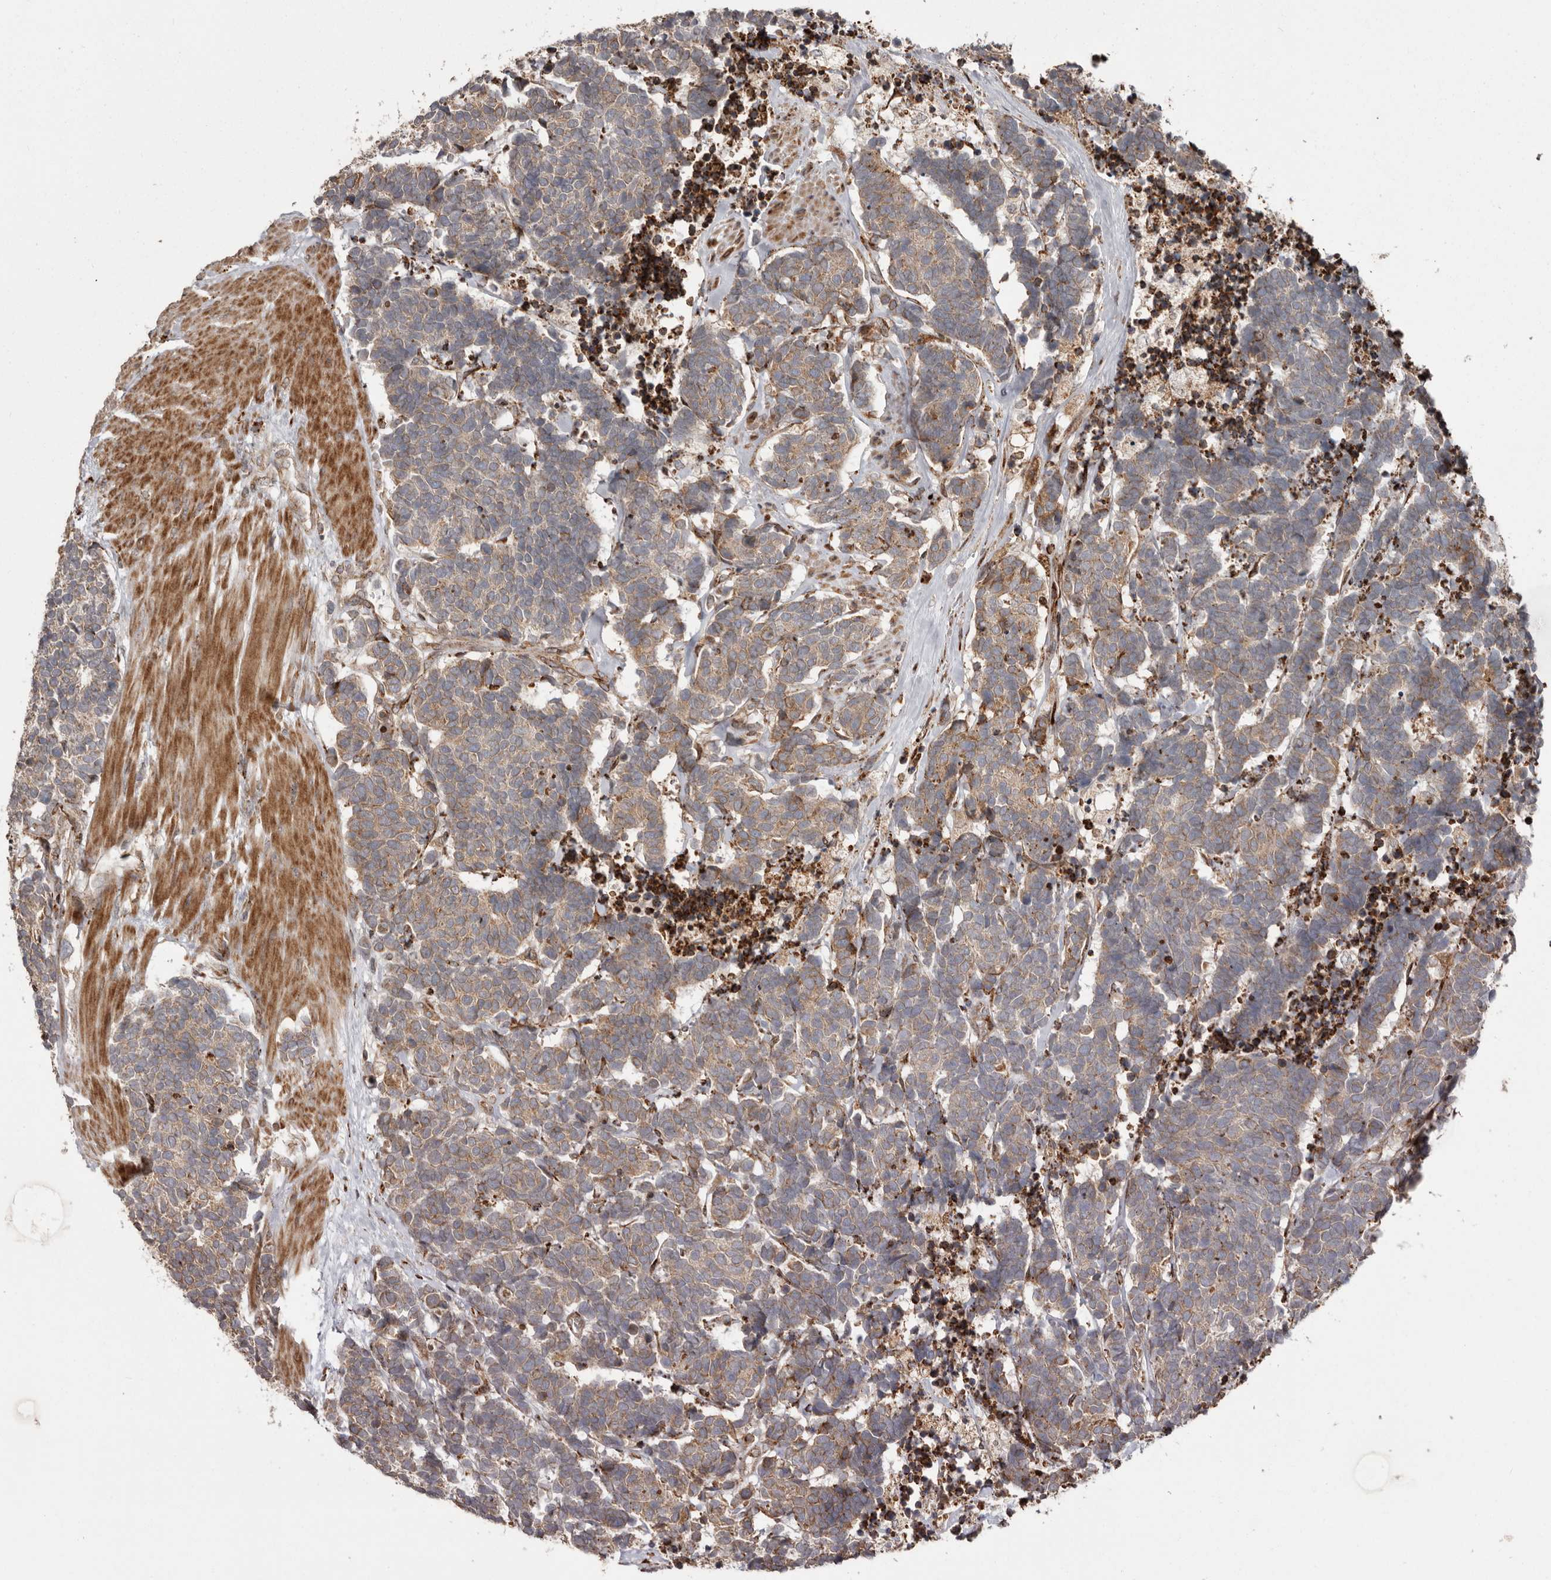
{"staining": {"intensity": "moderate", "quantity": "25%-75%", "location": "cytoplasmic/membranous"}, "tissue": "carcinoid", "cell_type": "Tumor cells", "image_type": "cancer", "snomed": [{"axis": "morphology", "description": "Carcinoma, NOS"}, {"axis": "morphology", "description": "Carcinoid, malignant, NOS"}, {"axis": "topography", "description": "Urinary bladder"}], "caption": "A brown stain labels moderate cytoplasmic/membranous positivity of a protein in human carcinoid tumor cells.", "gene": "NUP43", "patient": {"sex": "male", "age": 57}}